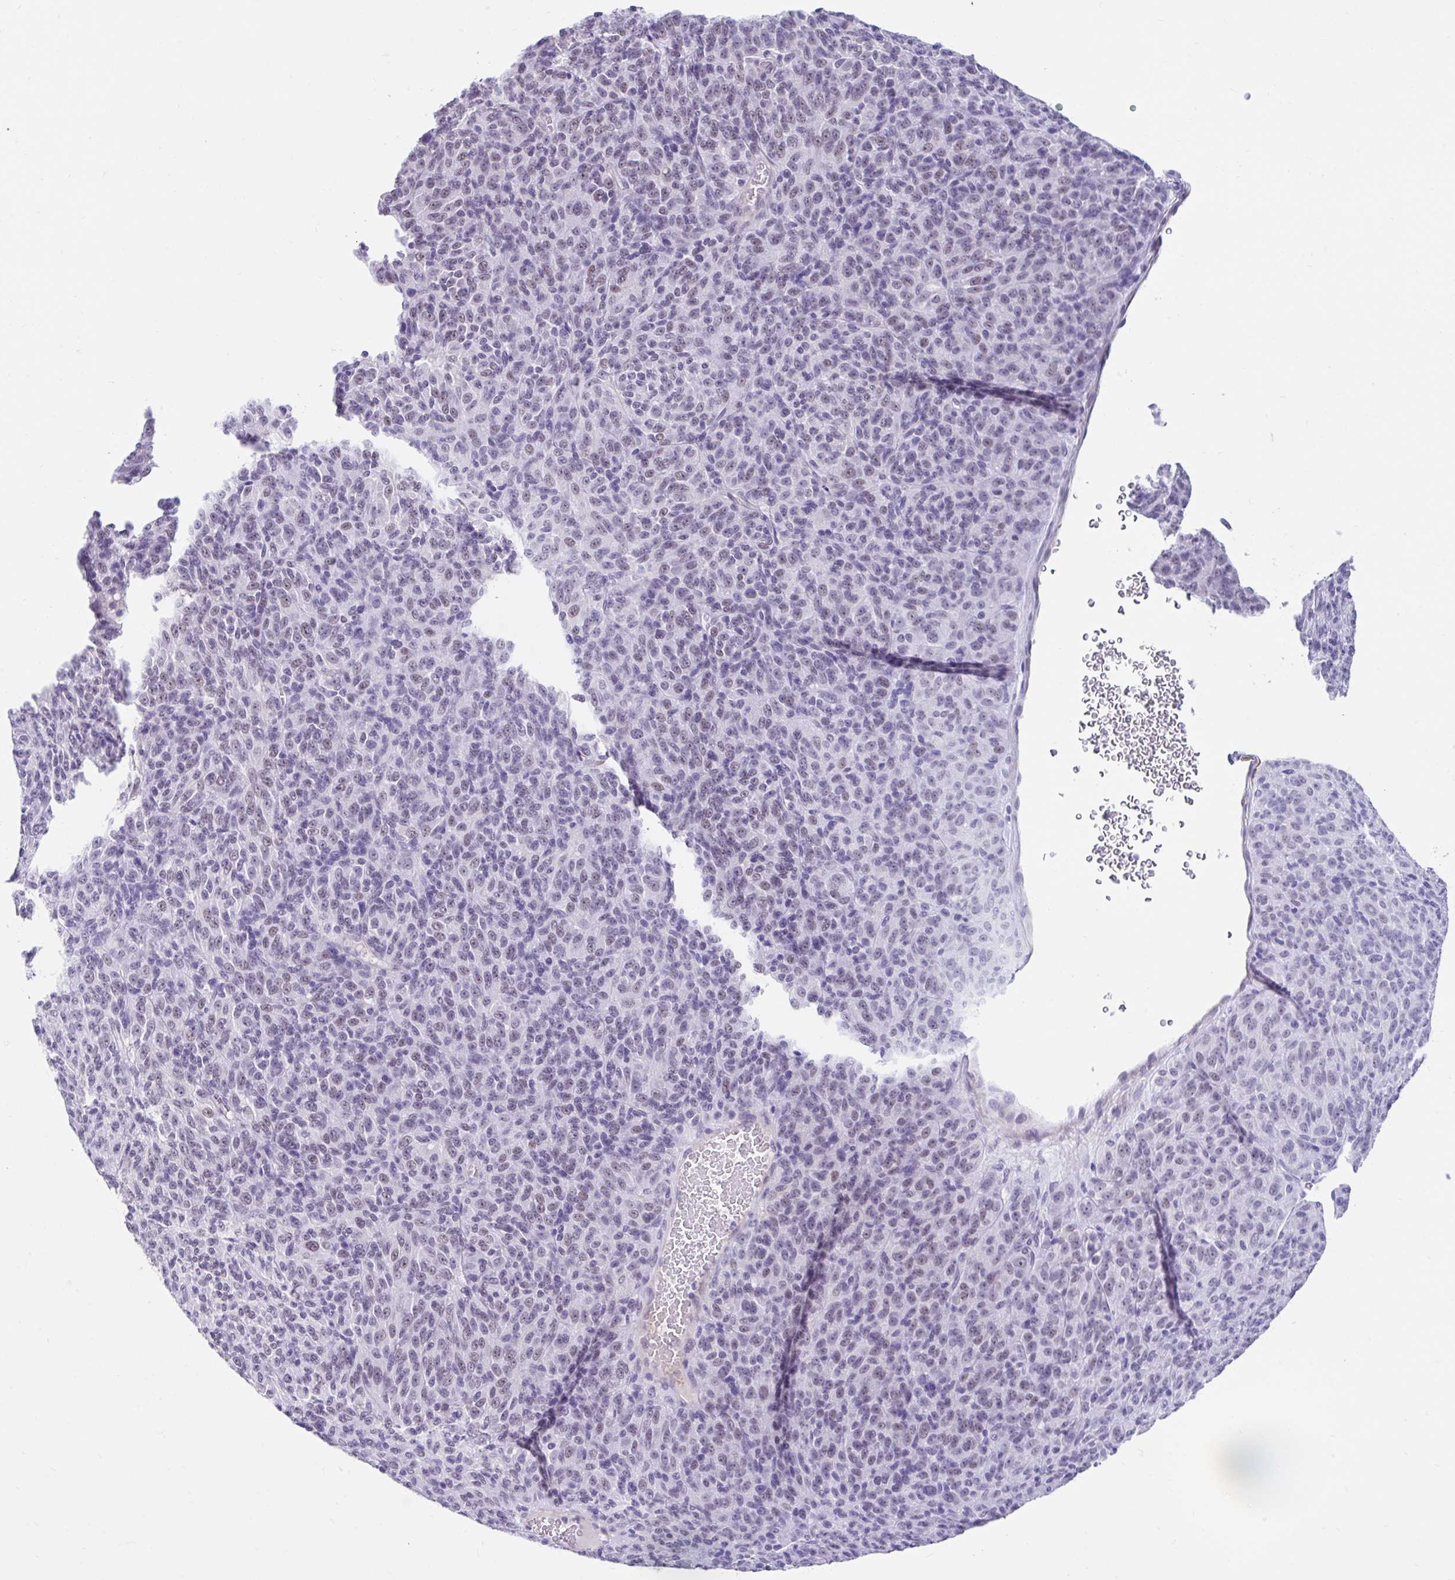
{"staining": {"intensity": "weak", "quantity": "<25%", "location": "nuclear"}, "tissue": "melanoma", "cell_type": "Tumor cells", "image_type": "cancer", "snomed": [{"axis": "morphology", "description": "Malignant melanoma, Metastatic site"}, {"axis": "topography", "description": "Brain"}], "caption": "IHC micrograph of neoplastic tissue: melanoma stained with DAB (3,3'-diaminobenzidine) exhibits no significant protein positivity in tumor cells.", "gene": "DCAF17", "patient": {"sex": "female", "age": 56}}